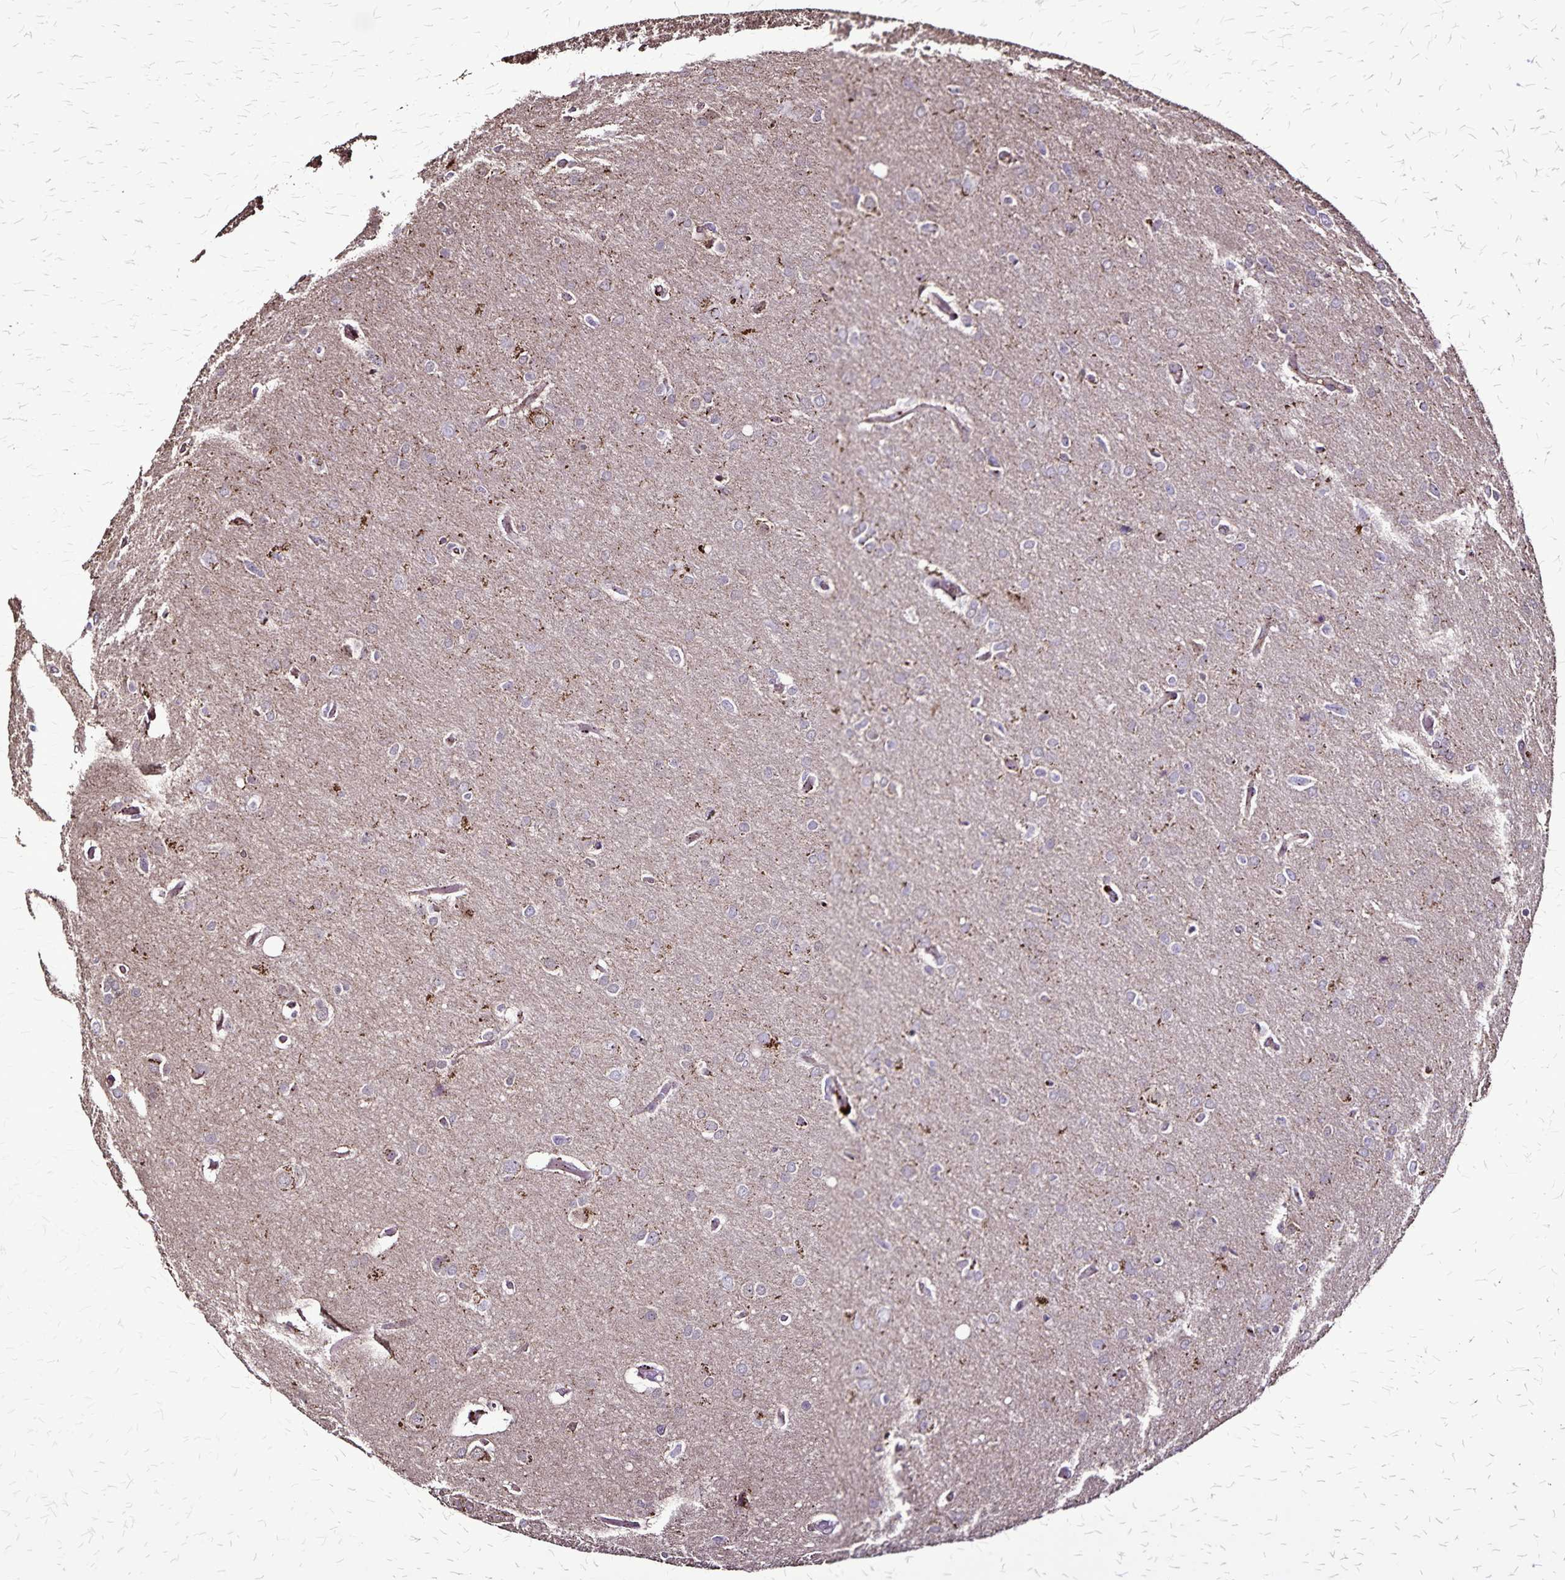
{"staining": {"intensity": "negative", "quantity": "none", "location": "none"}, "tissue": "glioma", "cell_type": "Tumor cells", "image_type": "cancer", "snomed": [{"axis": "morphology", "description": "Glioma, malignant, High grade"}, {"axis": "topography", "description": "Brain"}], "caption": "High power microscopy photomicrograph of an IHC histopathology image of malignant glioma (high-grade), revealing no significant positivity in tumor cells.", "gene": "CHMP1B", "patient": {"sex": "male", "age": 53}}